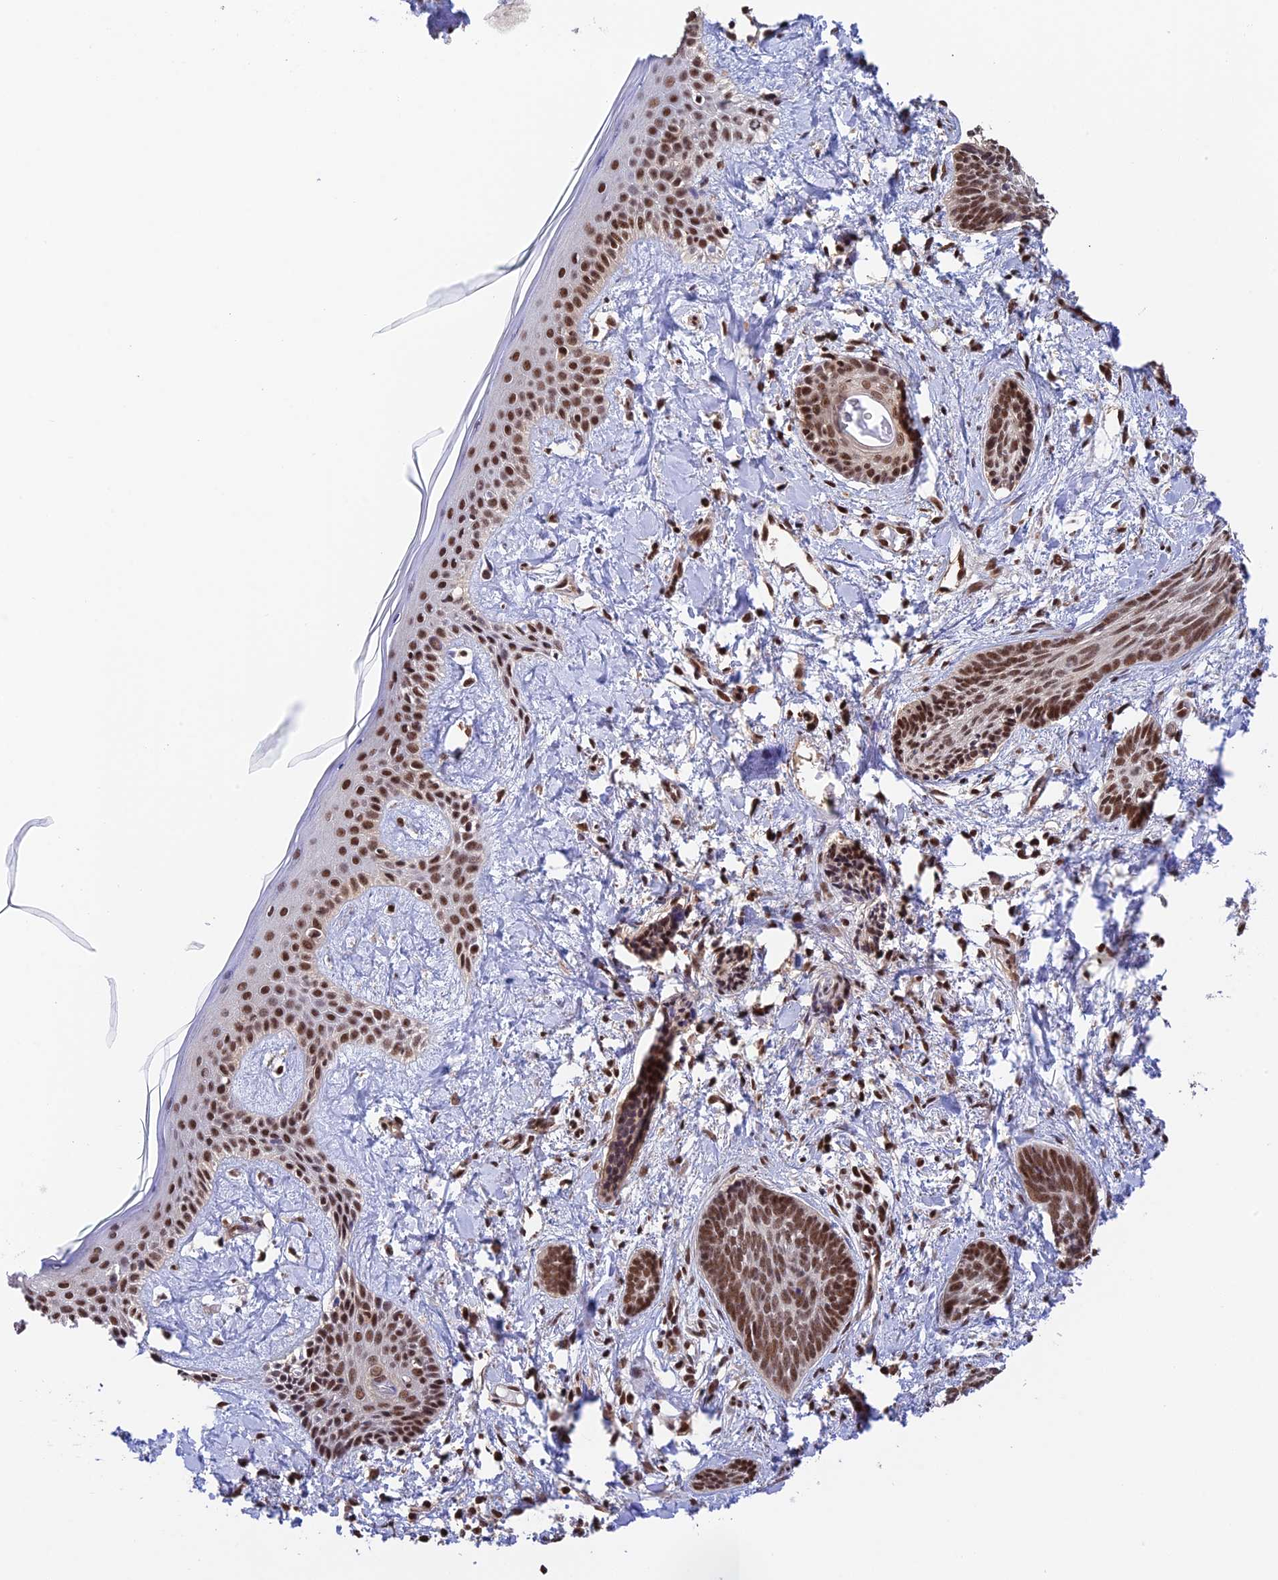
{"staining": {"intensity": "strong", "quantity": ">75%", "location": "nuclear"}, "tissue": "skin cancer", "cell_type": "Tumor cells", "image_type": "cancer", "snomed": [{"axis": "morphology", "description": "Basal cell carcinoma"}, {"axis": "topography", "description": "Skin"}], "caption": "Basal cell carcinoma (skin) stained with DAB immunohistochemistry (IHC) shows high levels of strong nuclear staining in about >75% of tumor cells.", "gene": "THAP11", "patient": {"sex": "female", "age": 81}}